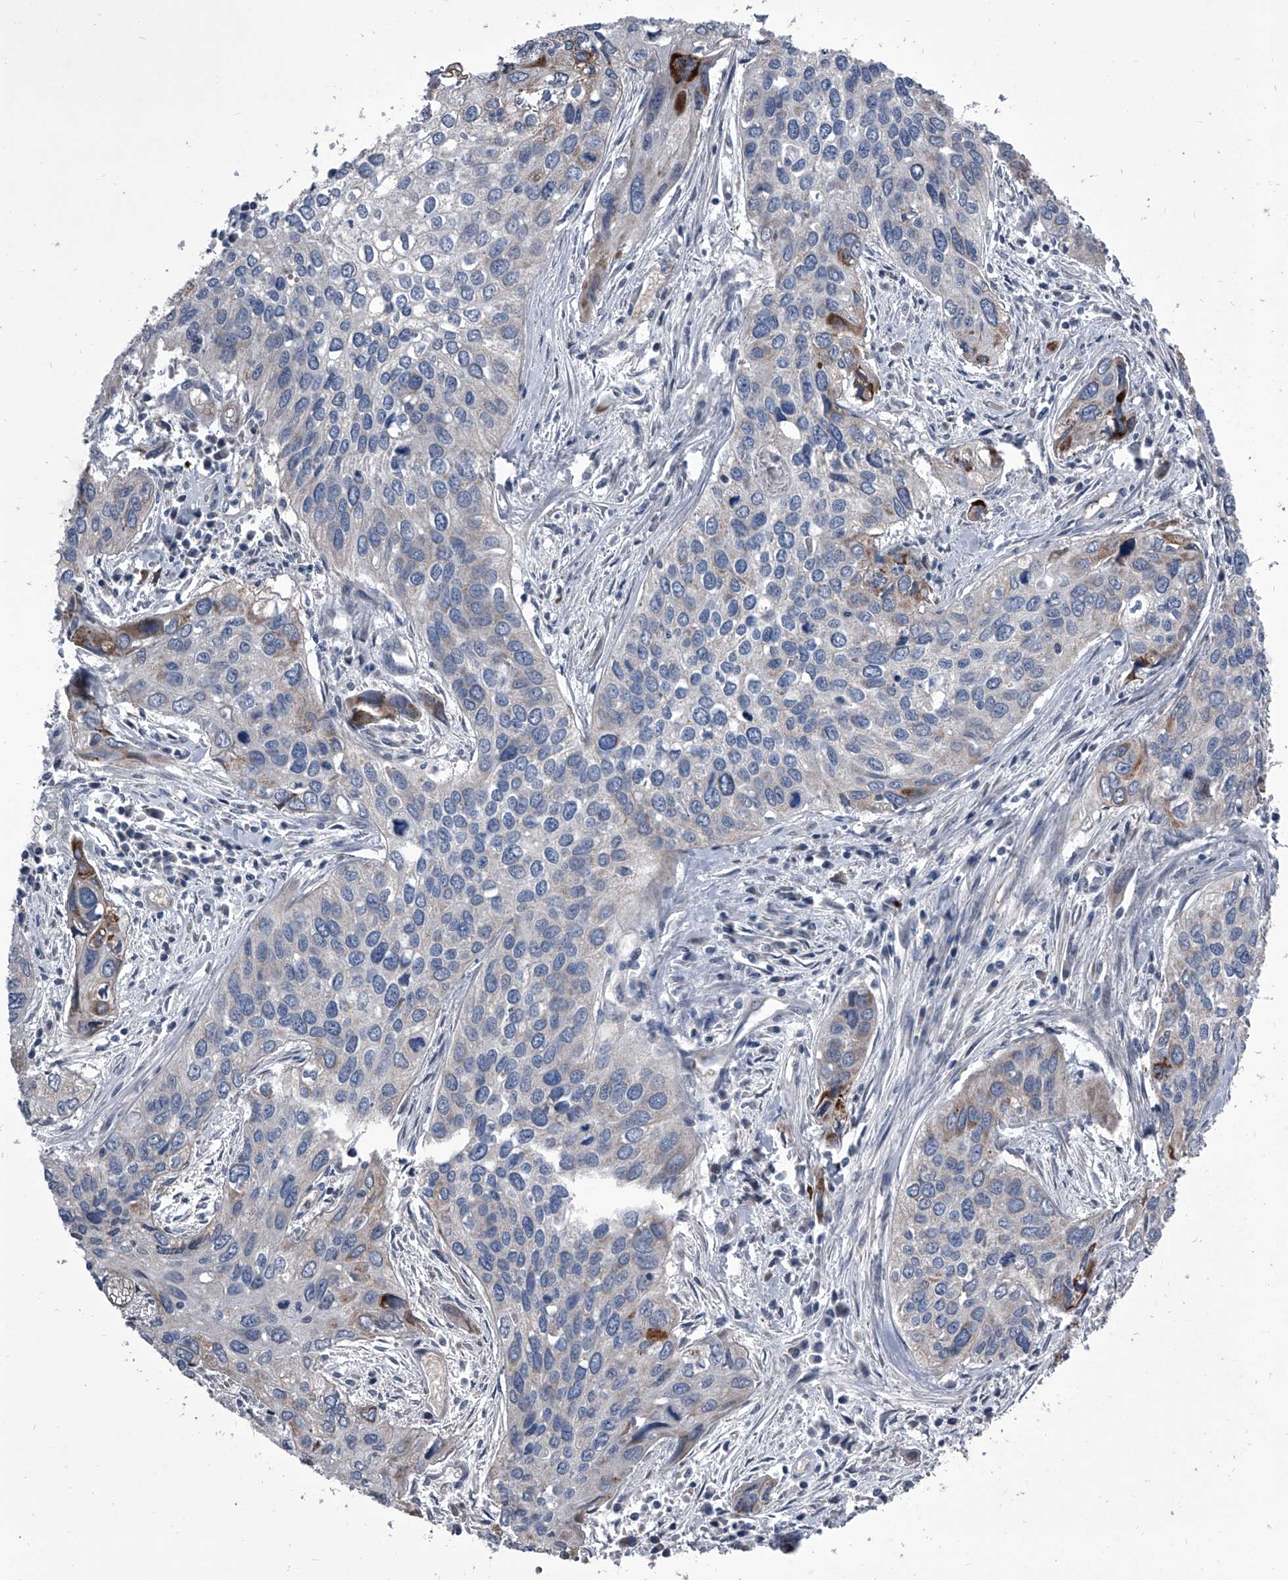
{"staining": {"intensity": "moderate", "quantity": "<25%", "location": "cytoplasmic/membranous"}, "tissue": "cervical cancer", "cell_type": "Tumor cells", "image_type": "cancer", "snomed": [{"axis": "morphology", "description": "Squamous cell carcinoma, NOS"}, {"axis": "topography", "description": "Cervix"}], "caption": "Moderate cytoplasmic/membranous staining for a protein is seen in approximately <25% of tumor cells of cervical cancer using immunohistochemistry (IHC).", "gene": "CEP85L", "patient": {"sex": "female", "age": 55}}